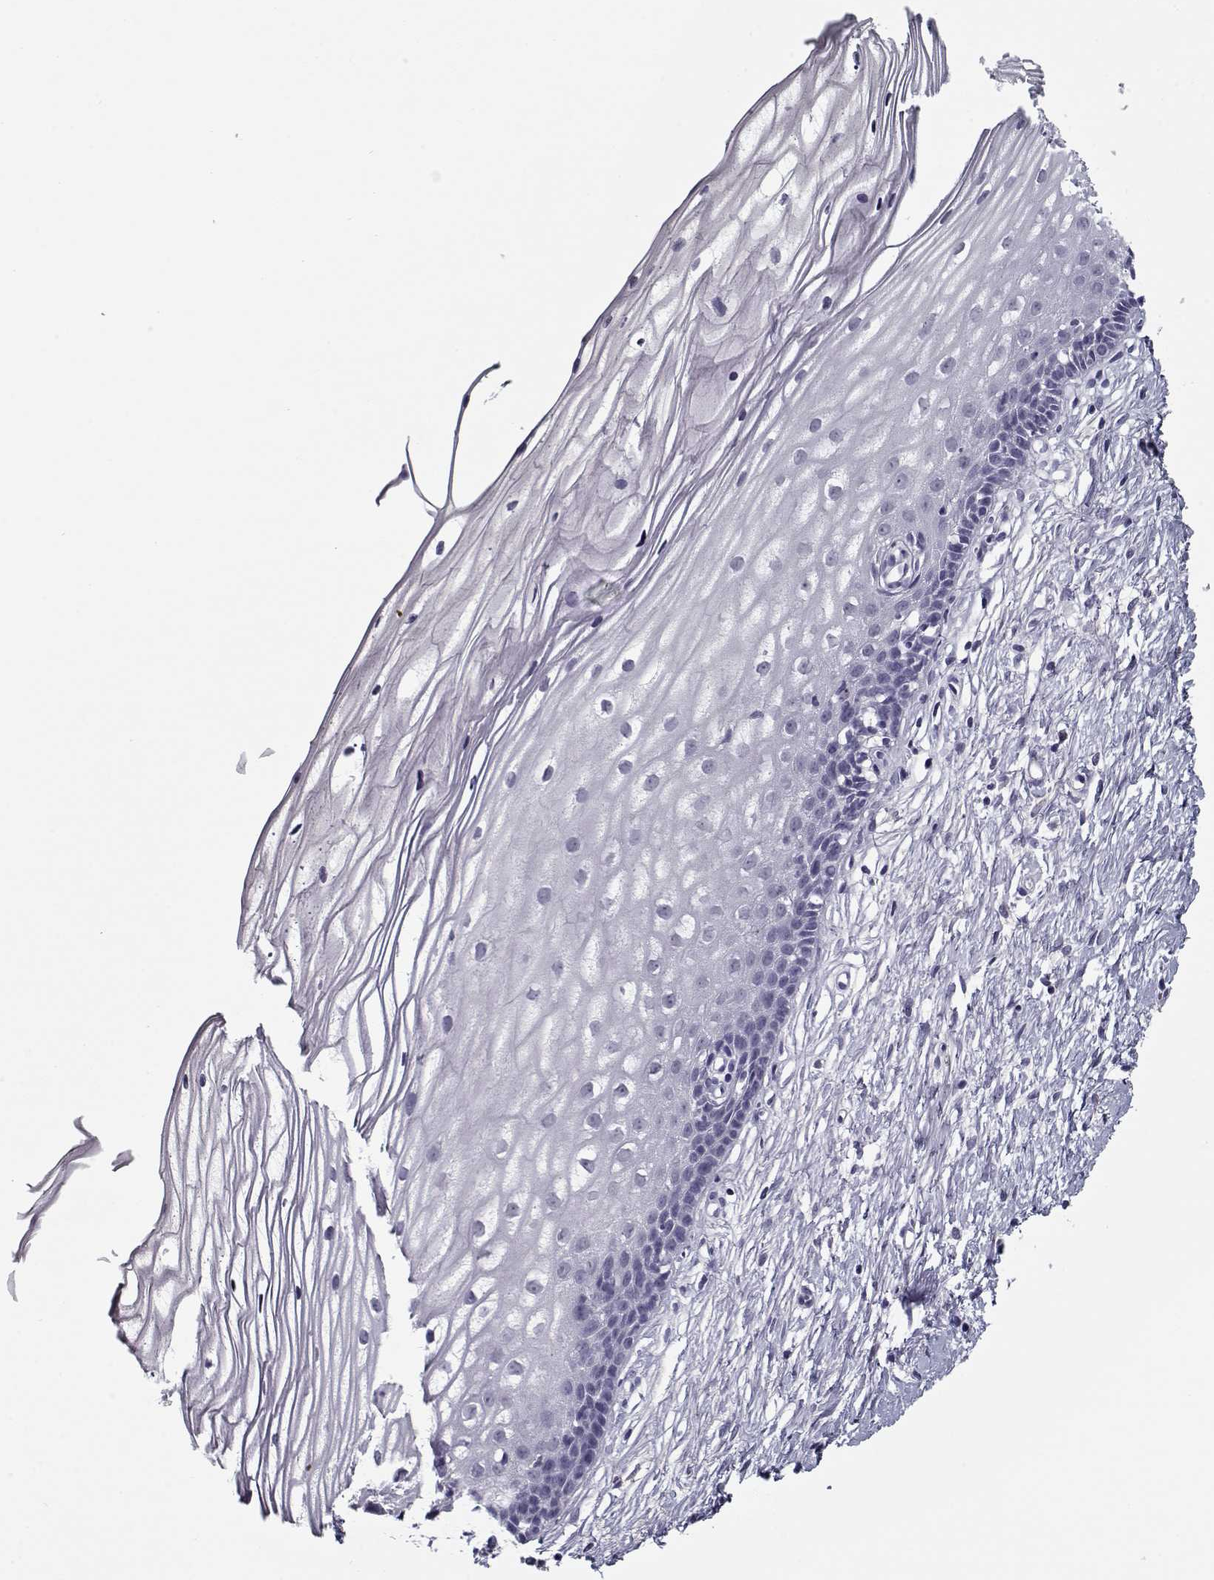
{"staining": {"intensity": "negative", "quantity": "none", "location": "none"}, "tissue": "cervix", "cell_type": "Squamous epithelial cells", "image_type": "normal", "snomed": [{"axis": "morphology", "description": "Normal tissue, NOS"}, {"axis": "topography", "description": "Cervix"}], "caption": "Immunohistochemistry (IHC) of benign human cervix shows no expression in squamous epithelial cells. The staining is performed using DAB (3,3'-diaminobenzidine) brown chromogen with nuclei counter-stained in using hematoxylin.", "gene": "RNF32", "patient": {"sex": "female", "age": 40}}